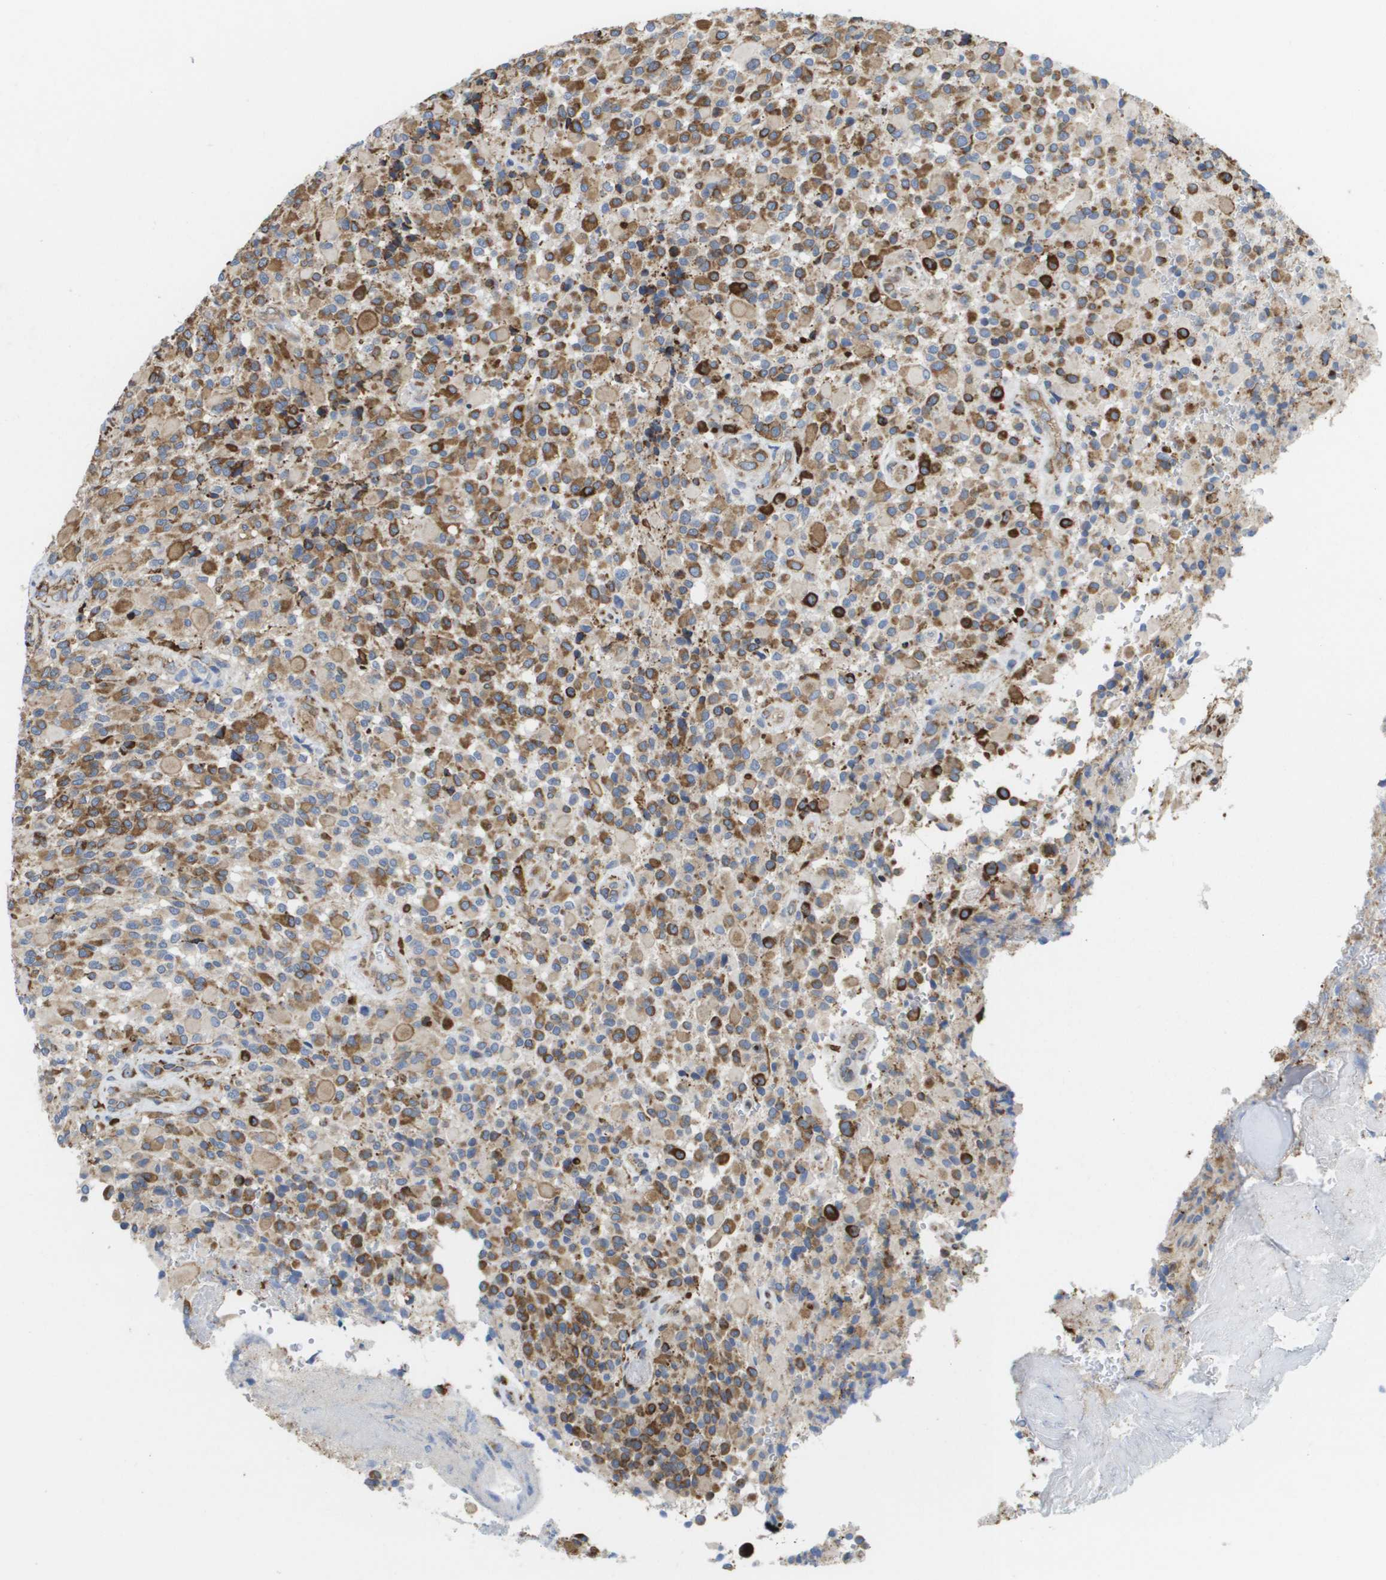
{"staining": {"intensity": "moderate", "quantity": ">75%", "location": "cytoplasmic/membranous"}, "tissue": "glioma", "cell_type": "Tumor cells", "image_type": "cancer", "snomed": [{"axis": "morphology", "description": "Glioma, malignant, High grade"}, {"axis": "topography", "description": "Brain"}], "caption": "About >75% of tumor cells in human malignant glioma (high-grade) reveal moderate cytoplasmic/membranous protein positivity as visualized by brown immunohistochemical staining.", "gene": "ST3GAL2", "patient": {"sex": "male", "age": 71}}